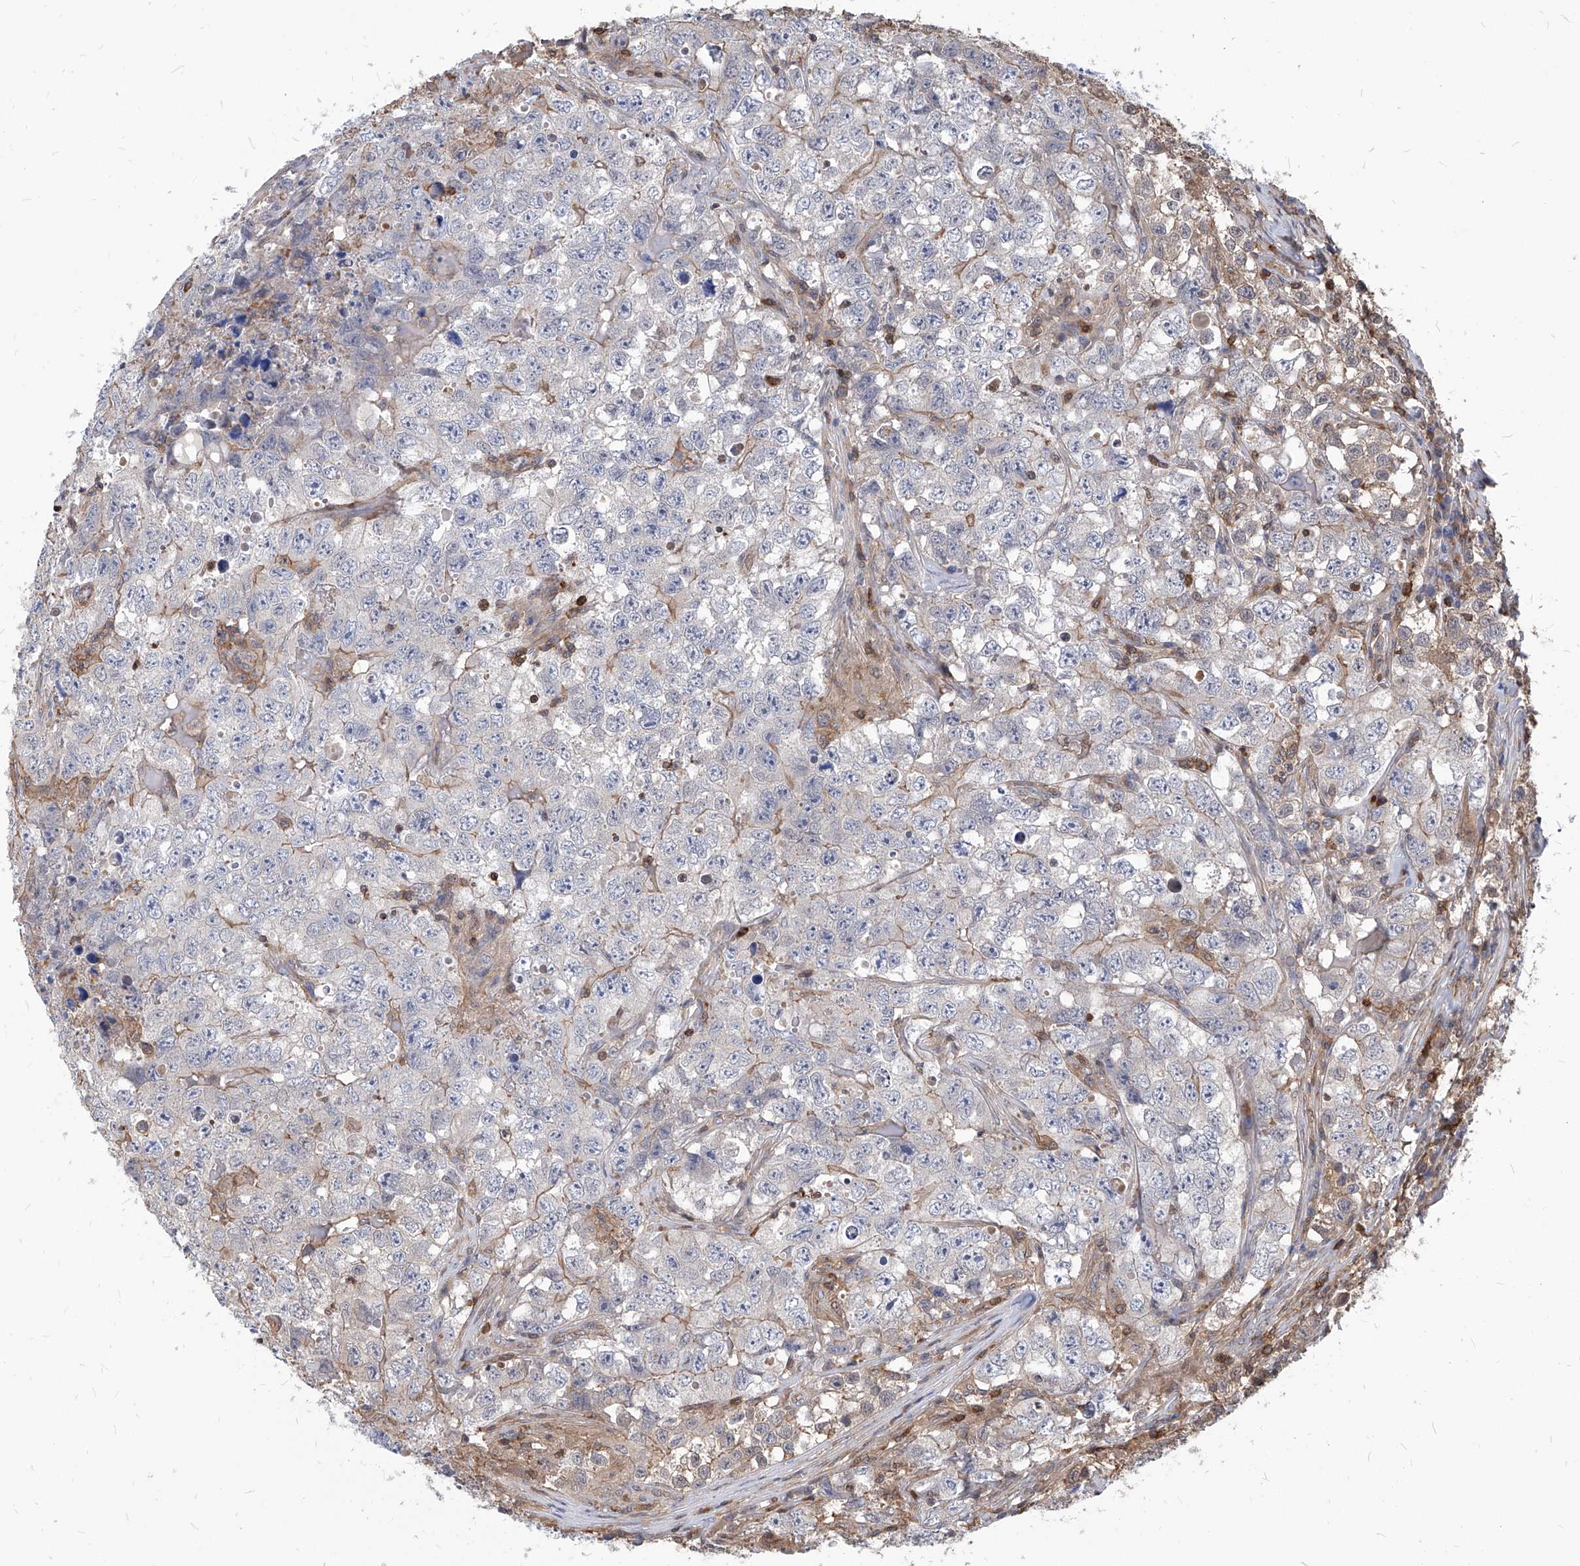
{"staining": {"intensity": "weak", "quantity": "25%-75%", "location": "cytoplasmic/membranous"}, "tissue": "testis cancer", "cell_type": "Tumor cells", "image_type": "cancer", "snomed": [{"axis": "morphology", "description": "Seminoma, NOS"}, {"axis": "morphology", "description": "Carcinoma, Embryonal, NOS"}, {"axis": "topography", "description": "Testis"}], "caption": "This micrograph shows immunohistochemistry (IHC) staining of human testis cancer, with low weak cytoplasmic/membranous expression in about 25%-75% of tumor cells.", "gene": "ABRACL", "patient": {"sex": "male", "age": 43}}